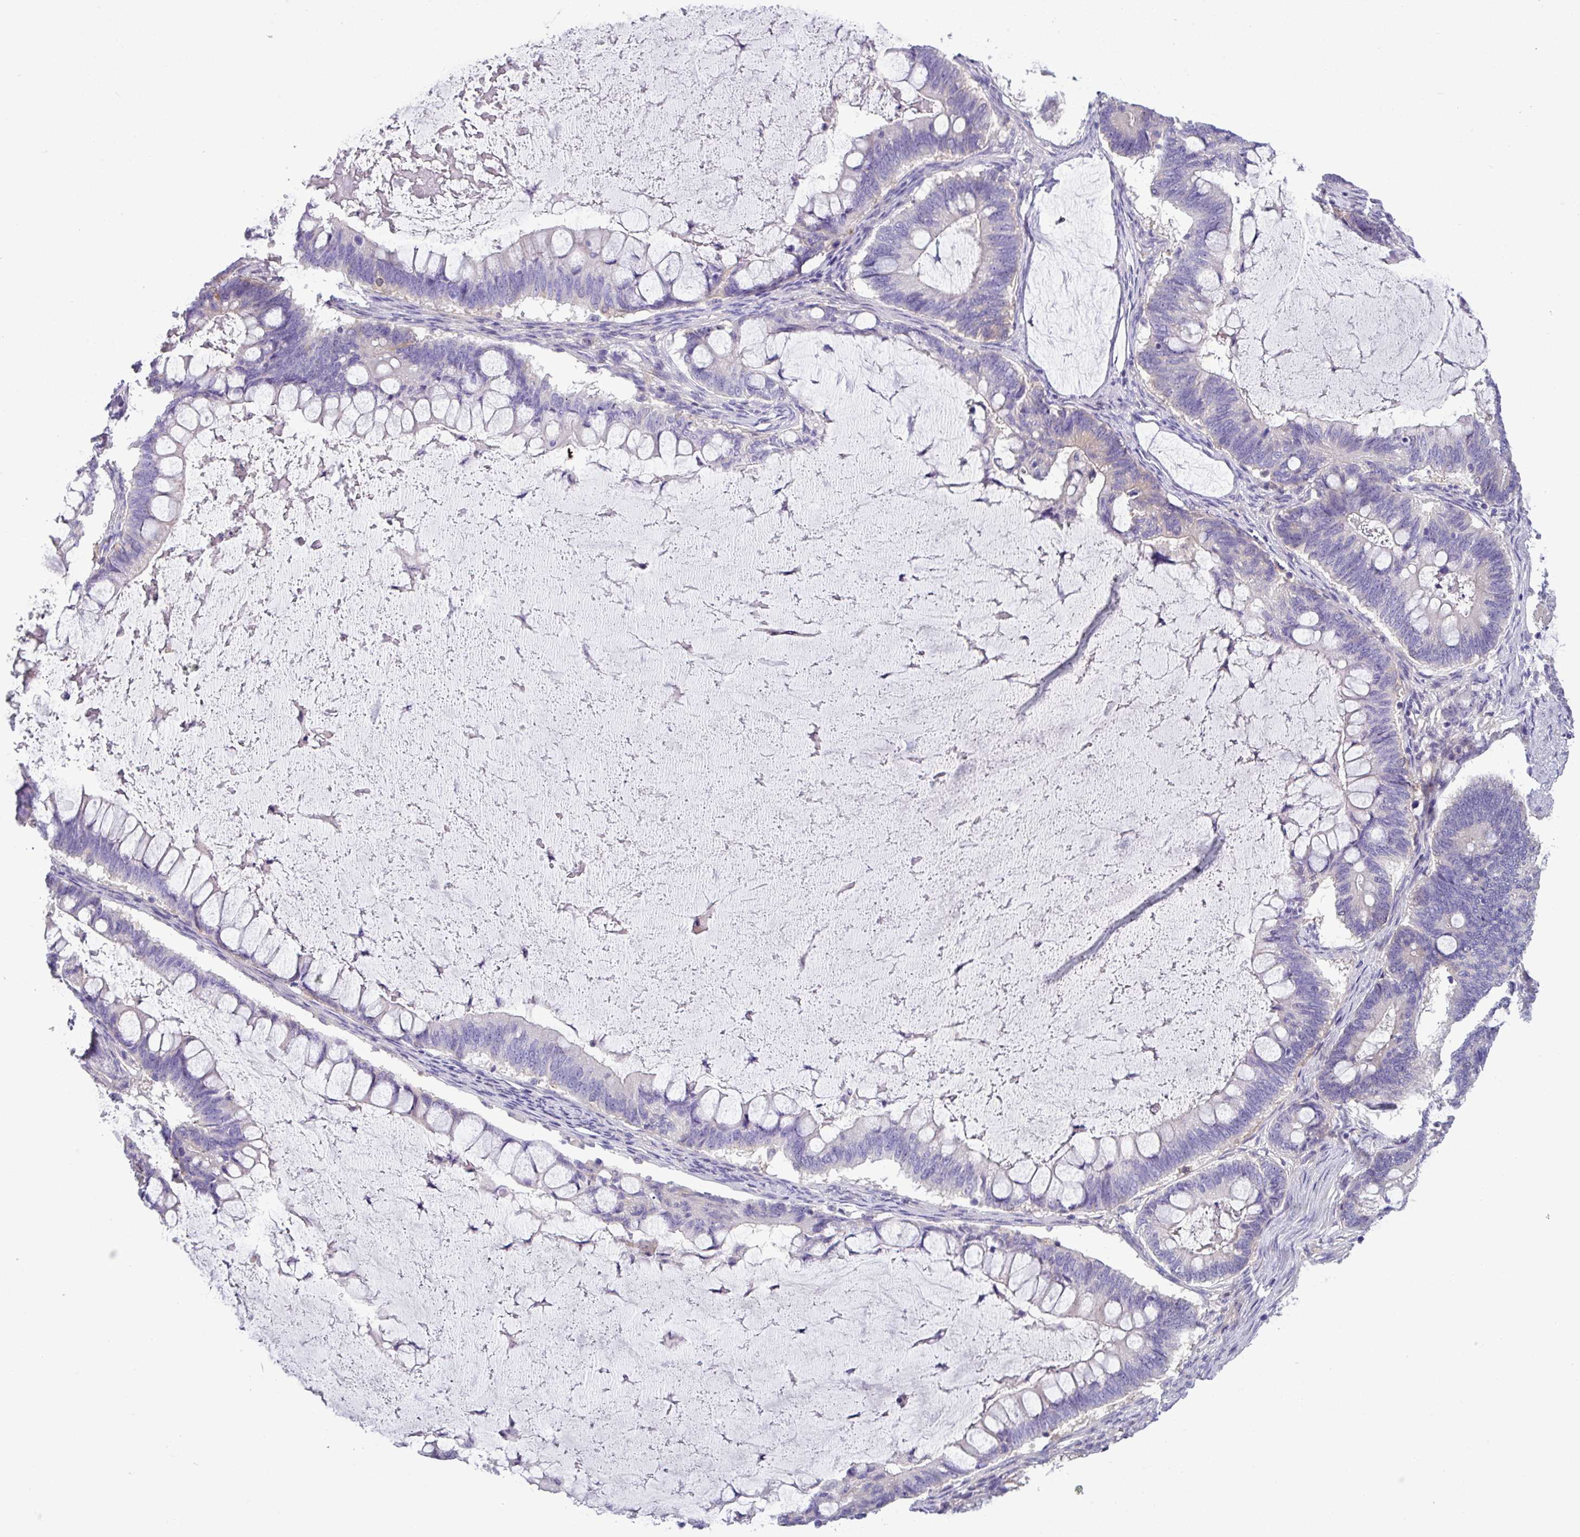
{"staining": {"intensity": "negative", "quantity": "none", "location": "none"}, "tissue": "ovarian cancer", "cell_type": "Tumor cells", "image_type": "cancer", "snomed": [{"axis": "morphology", "description": "Cystadenocarcinoma, mucinous, NOS"}, {"axis": "topography", "description": "Ovary"}], "caption": "DAB immunohistochemical staining of ovarian mucinous cystadenocarcinoma shows no significant positivity in tumor cells.", "gene": "KIRREL3", "patient": {"sex": "female", "age": 61}}